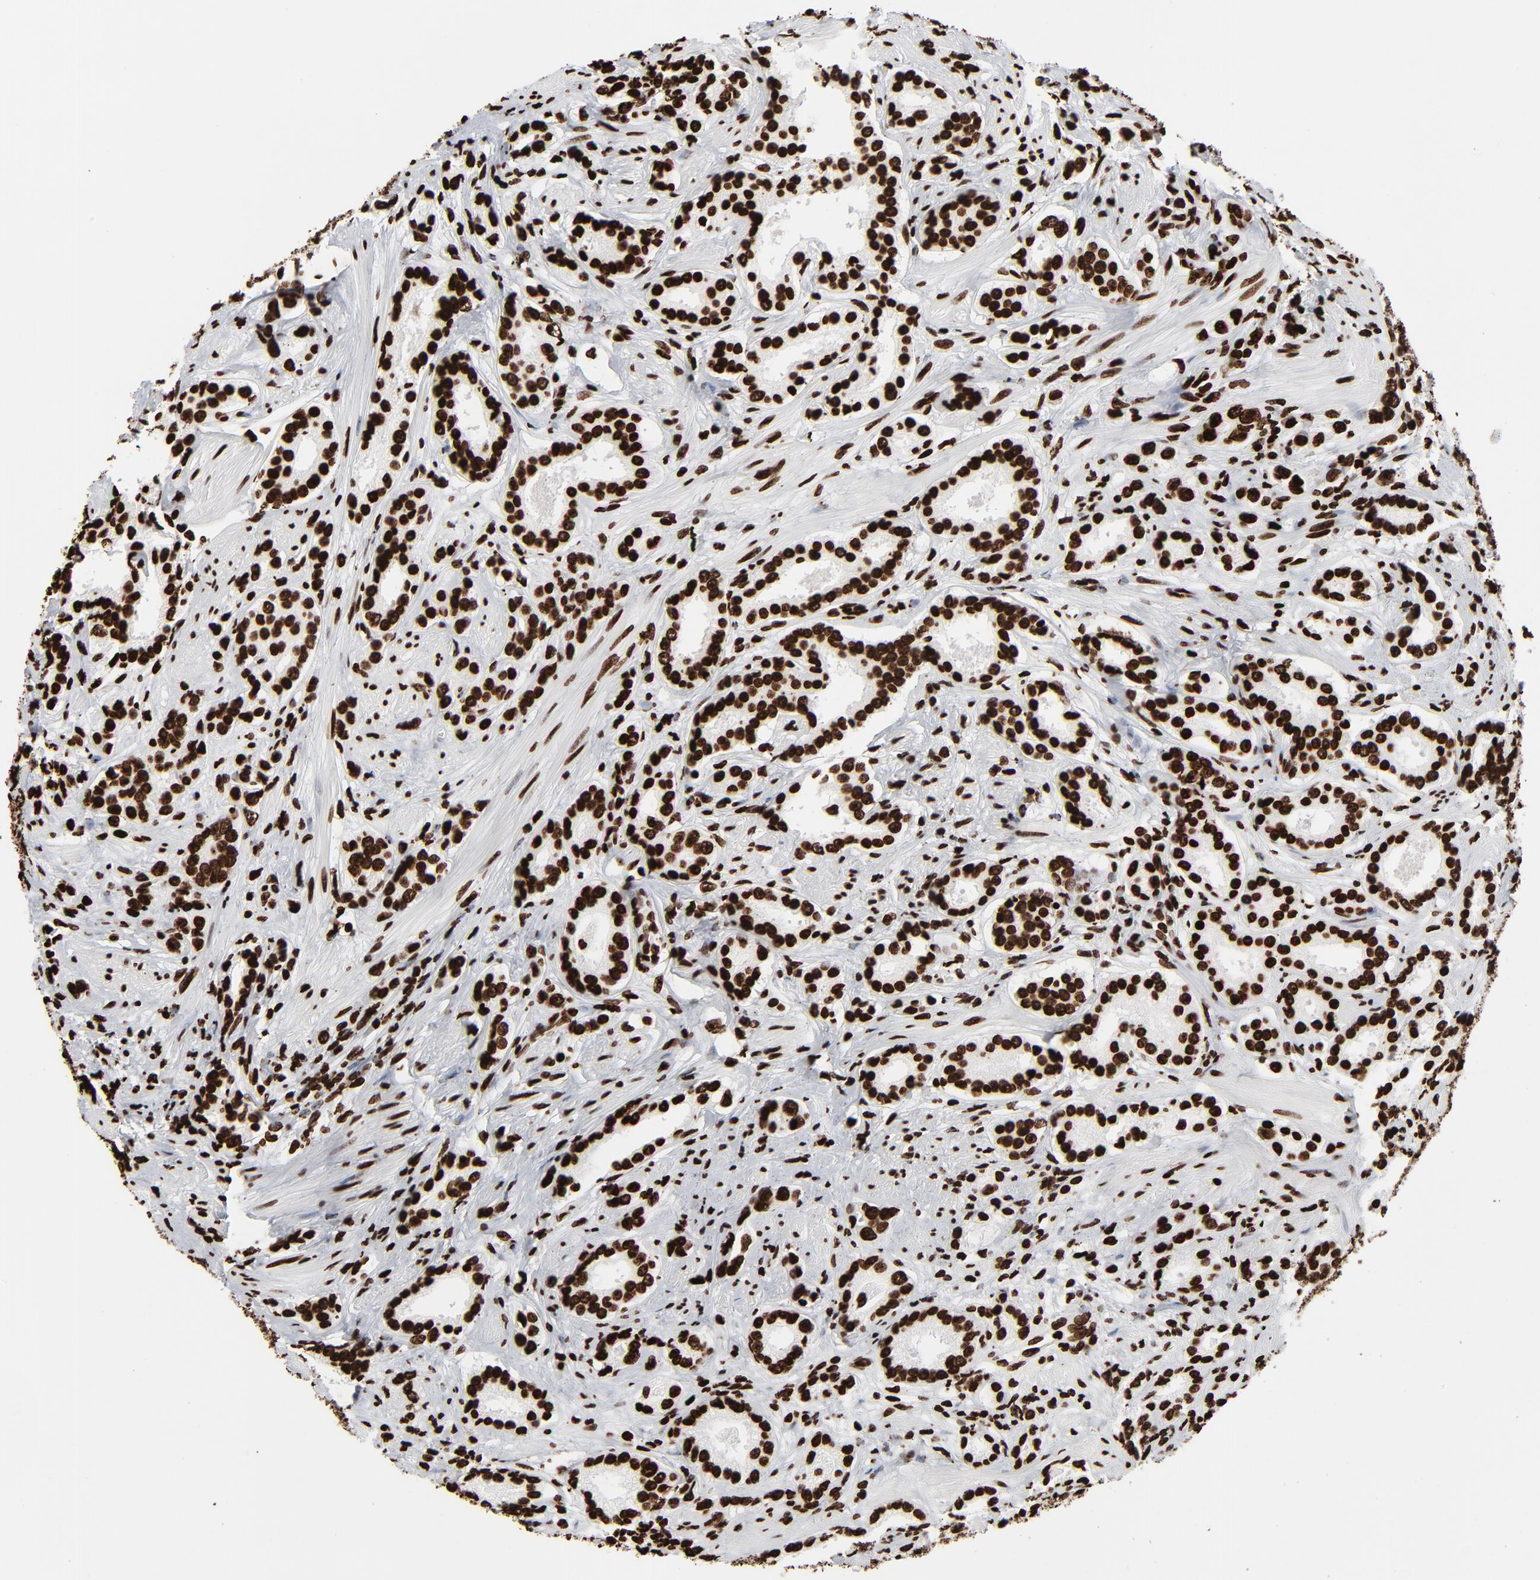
{"staining": {"intensity": "strong", "quantity": ">75%", "location": "nuclear"}, "tissue": "prostate cancer", "cell_type": "Tumor cells", "image_type": "cancer", "snomed": [{"axis": "morphology", "description": "Adenocarcinoma, Medium grade"}, {"axis": "topography", "description": "Prostate"}], "caption": "Immunohistochemical staining of human prostate cancer (medium-grade adenocarcinoma) demonstrates high levels of strong nuclear positivity in approximately >75% of tumor cells.", "gene": "H3-4", "patient": {"sex": "male", "age": 53}}